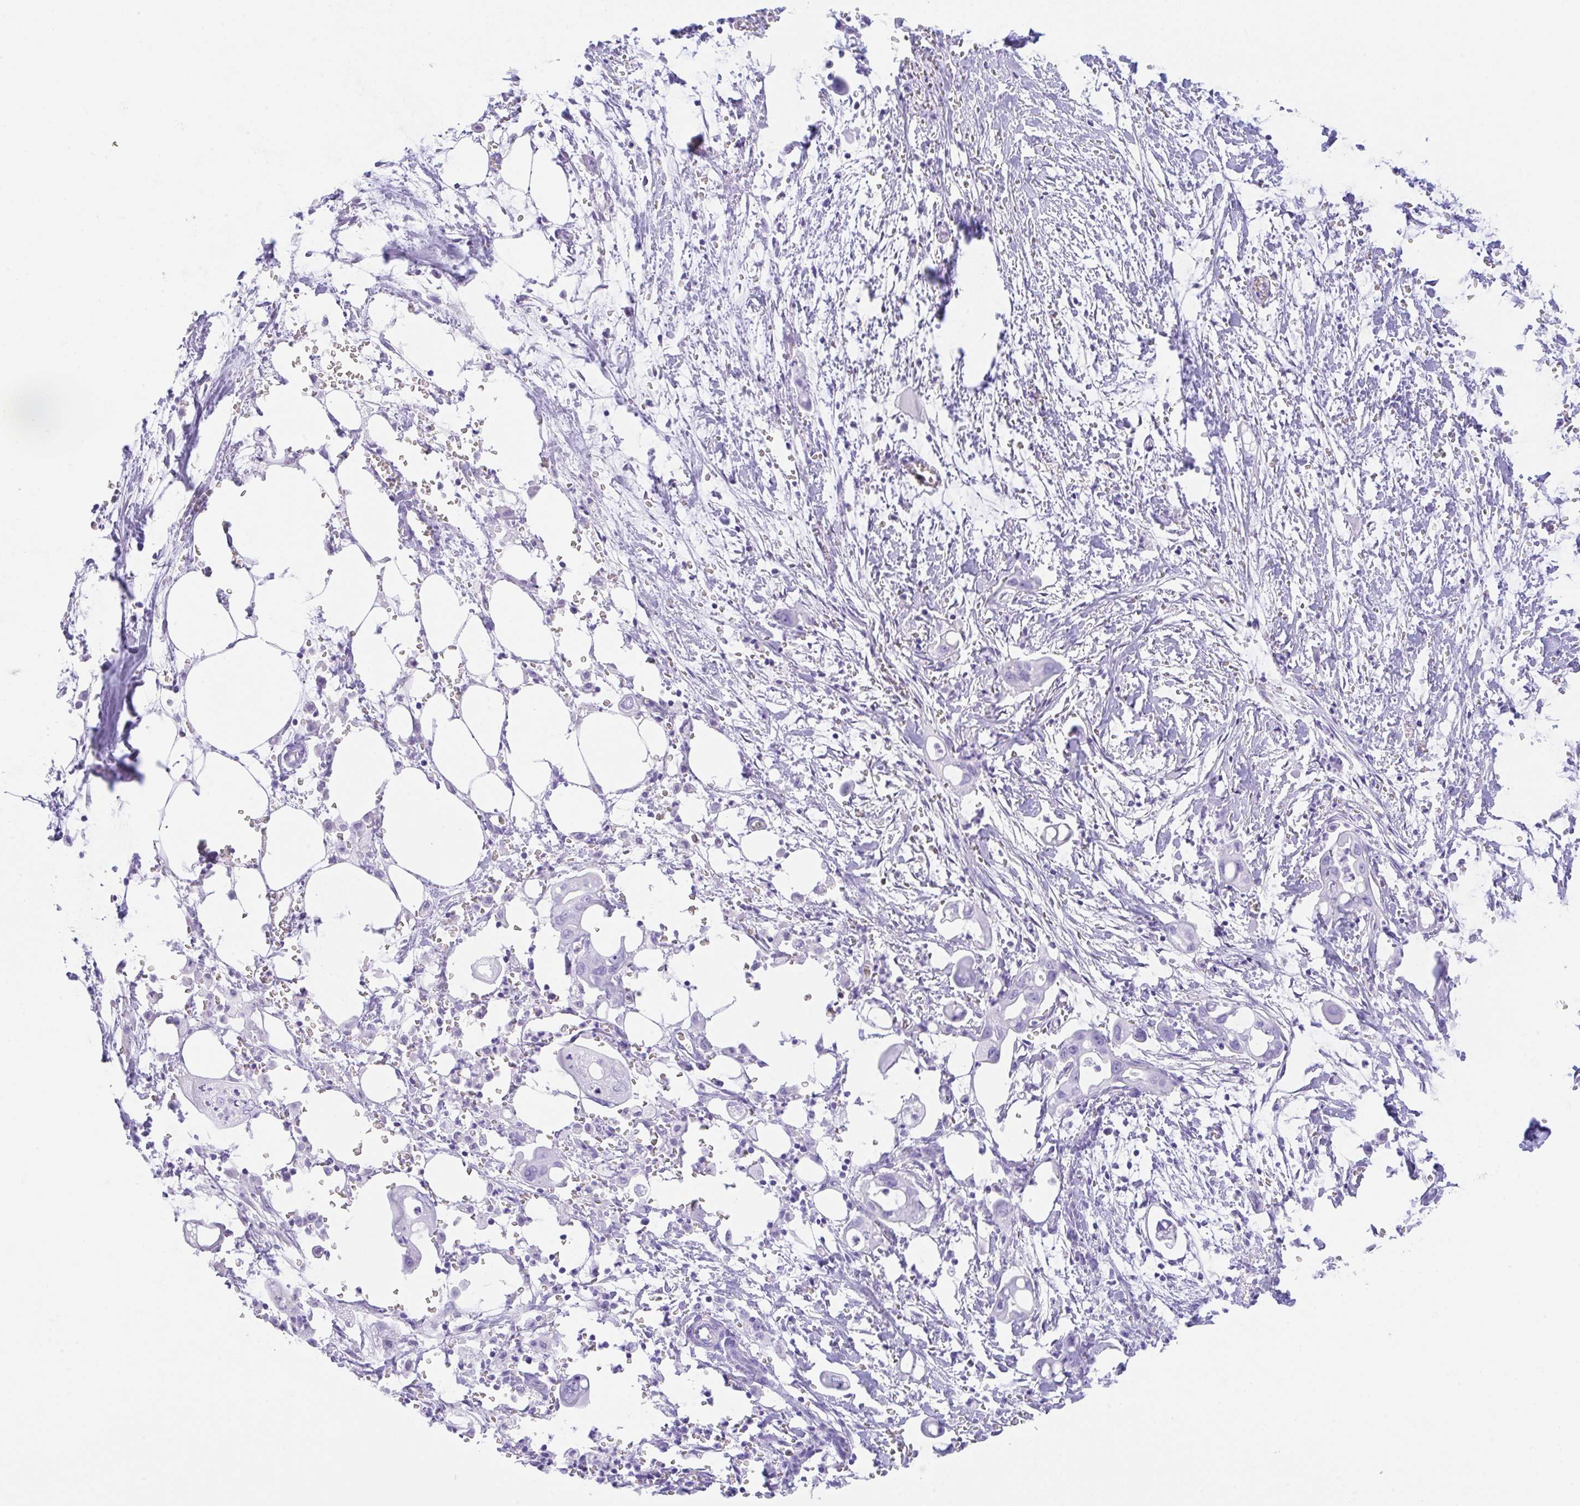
{"staining": {"intensity": "negative", "quantity": "none", "location": "none"}, "tissue": "pancreatic cancer", "cell_type": "Tumor cells", "image_type": "cancer", "snomed": [{"axis": "morphology", "description": "Adenocarcinoma, NOS"}, {"axis": "topography", "description": "Pancreas"}], "caption": "DAB (3,3'-diaminobenzidine) immunohistochemical staining of human pancreatic cancer displays no significant positivity in tumor cells.", "gene": "CPA1", "patient": {"sex": "male", "age": 61}}